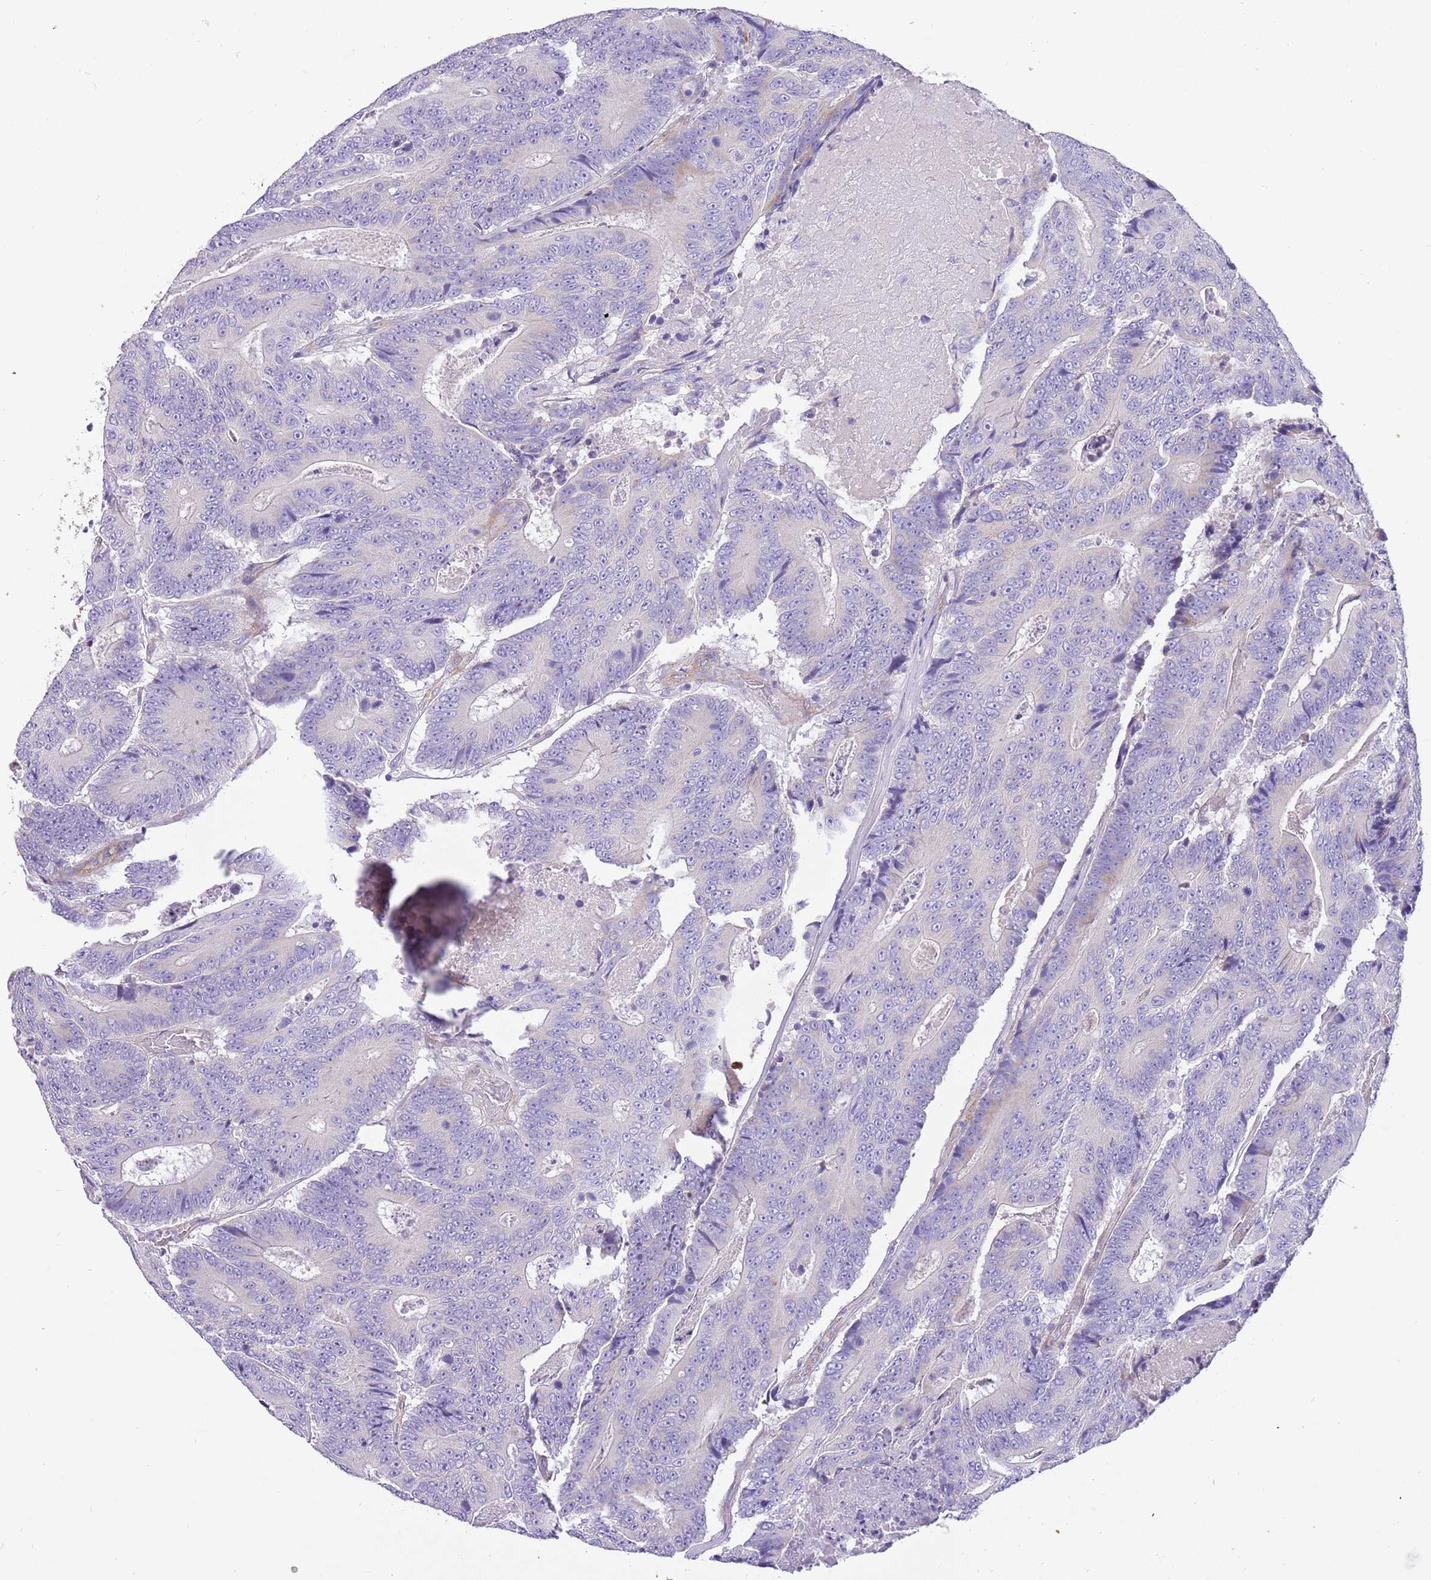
{"staining": {"intensity": "negative", "quantity": "none", "location": "none"}, "tissue": "colorectal cancer", "cell_type": "Tumor cells", "image_type": "cancer", "snomed": [{"axis": "morphology", "description": "Adenocarcinoma, NOS"}, {"axis": "topography", "description": "Colon"}], "caption": "Image shows no protein expression in tumor cells of colorectal cancer tissue.", "gene": "SERINC3", "patient": {"sex": "male", "age": 83}}